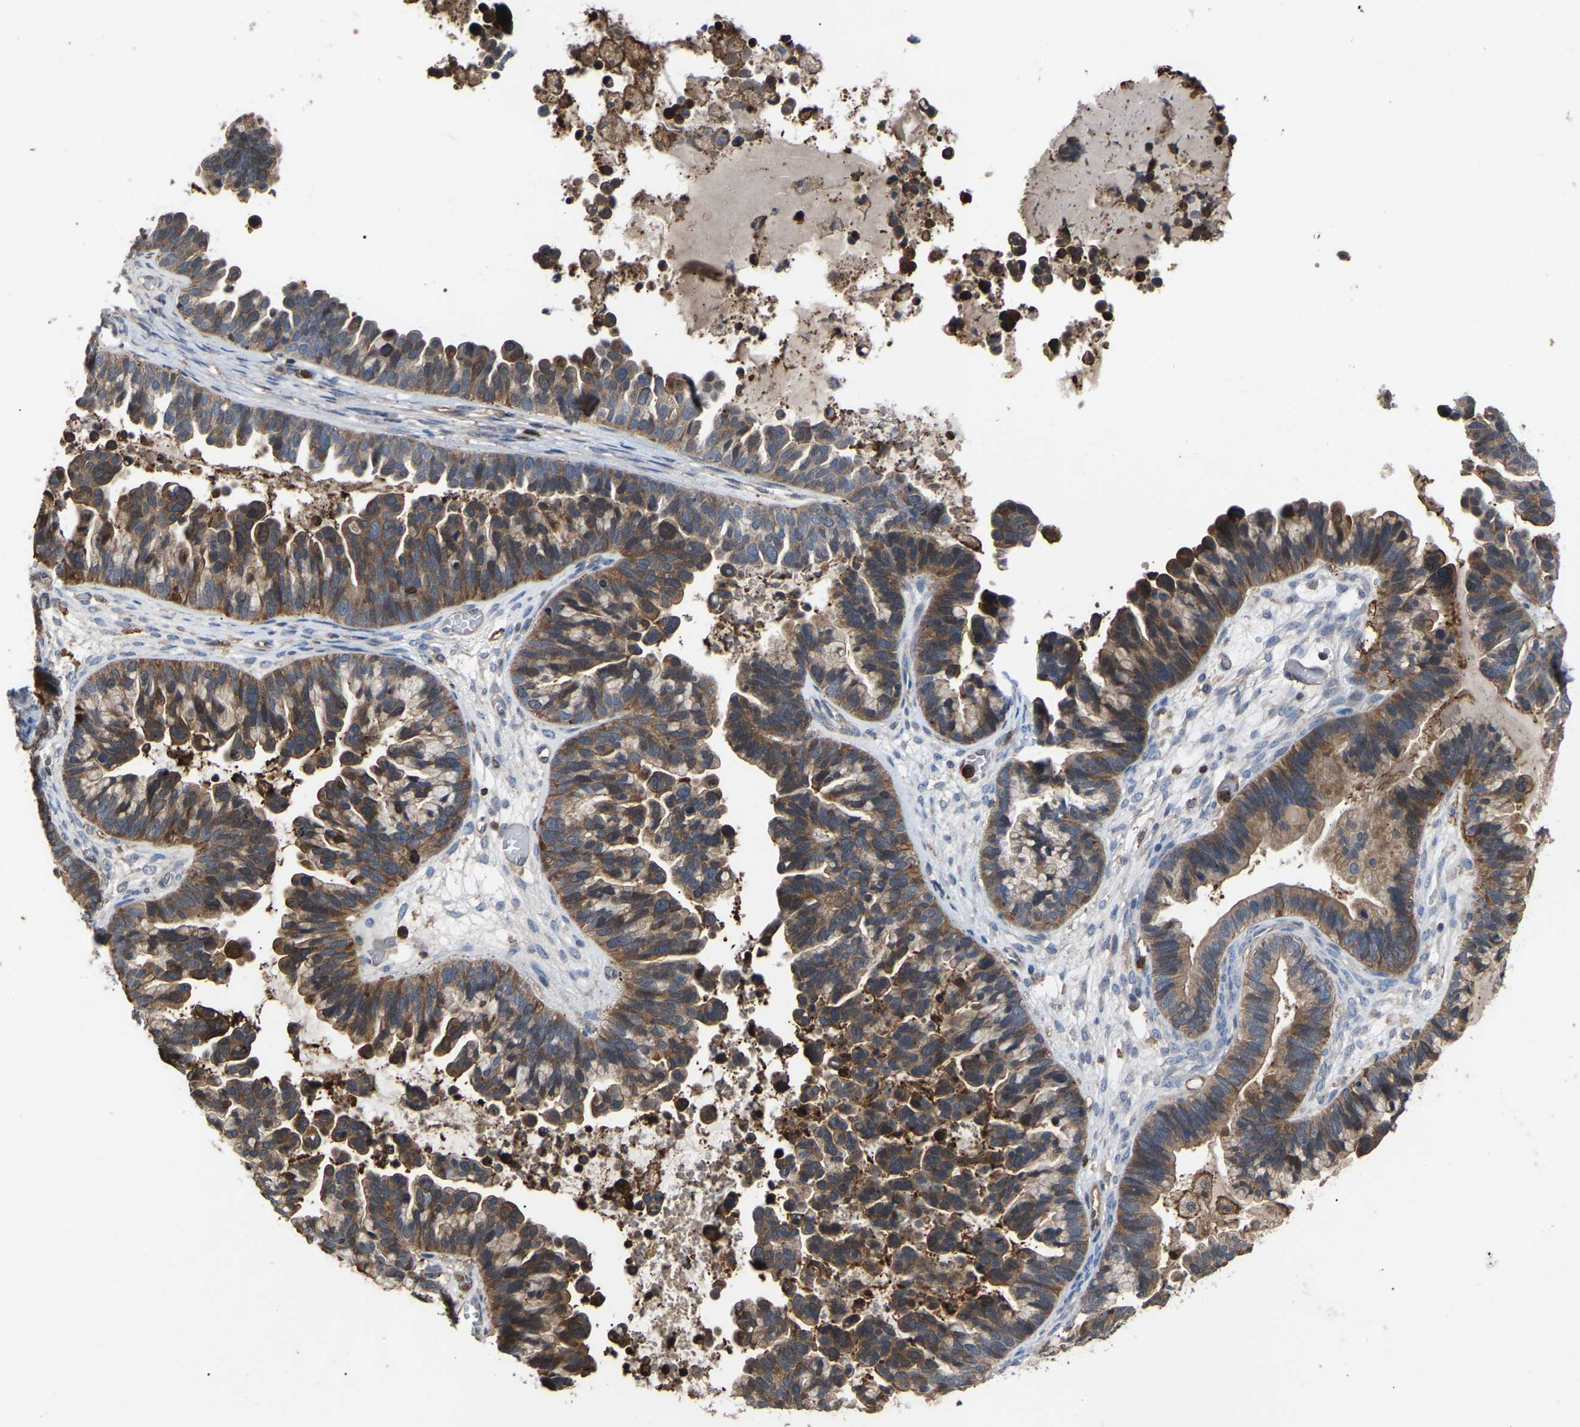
{"staining": {"intensity": "moderate", "quantity": ">75%", "location": "cytoplasmic/membranous"}, "tissue": "ovarian cancer", "cell_type": "Tumor cells", "image_type": "cancer", "snomed": [{"axis": "morphology", "description": "Cystadenocarcinoma, serous, NOS"}, {"axis": "topography", "description": "Ovary"}], "caption": "Immunohistochemistry staining of ovarian cancer (serous cystadenocarcinoma), which reveals medium levels of moderate cytoplasmic/membranous expression in about >75% of tumor cells indicating moderate cytoplasmic/membranous protein expression. The staining was performed using DAB (brown) for protein detection and nuclei were counterstained in hematoxylin (blue).", "gene": "CIT", "patient": {"sex": "female", "age": 56}}